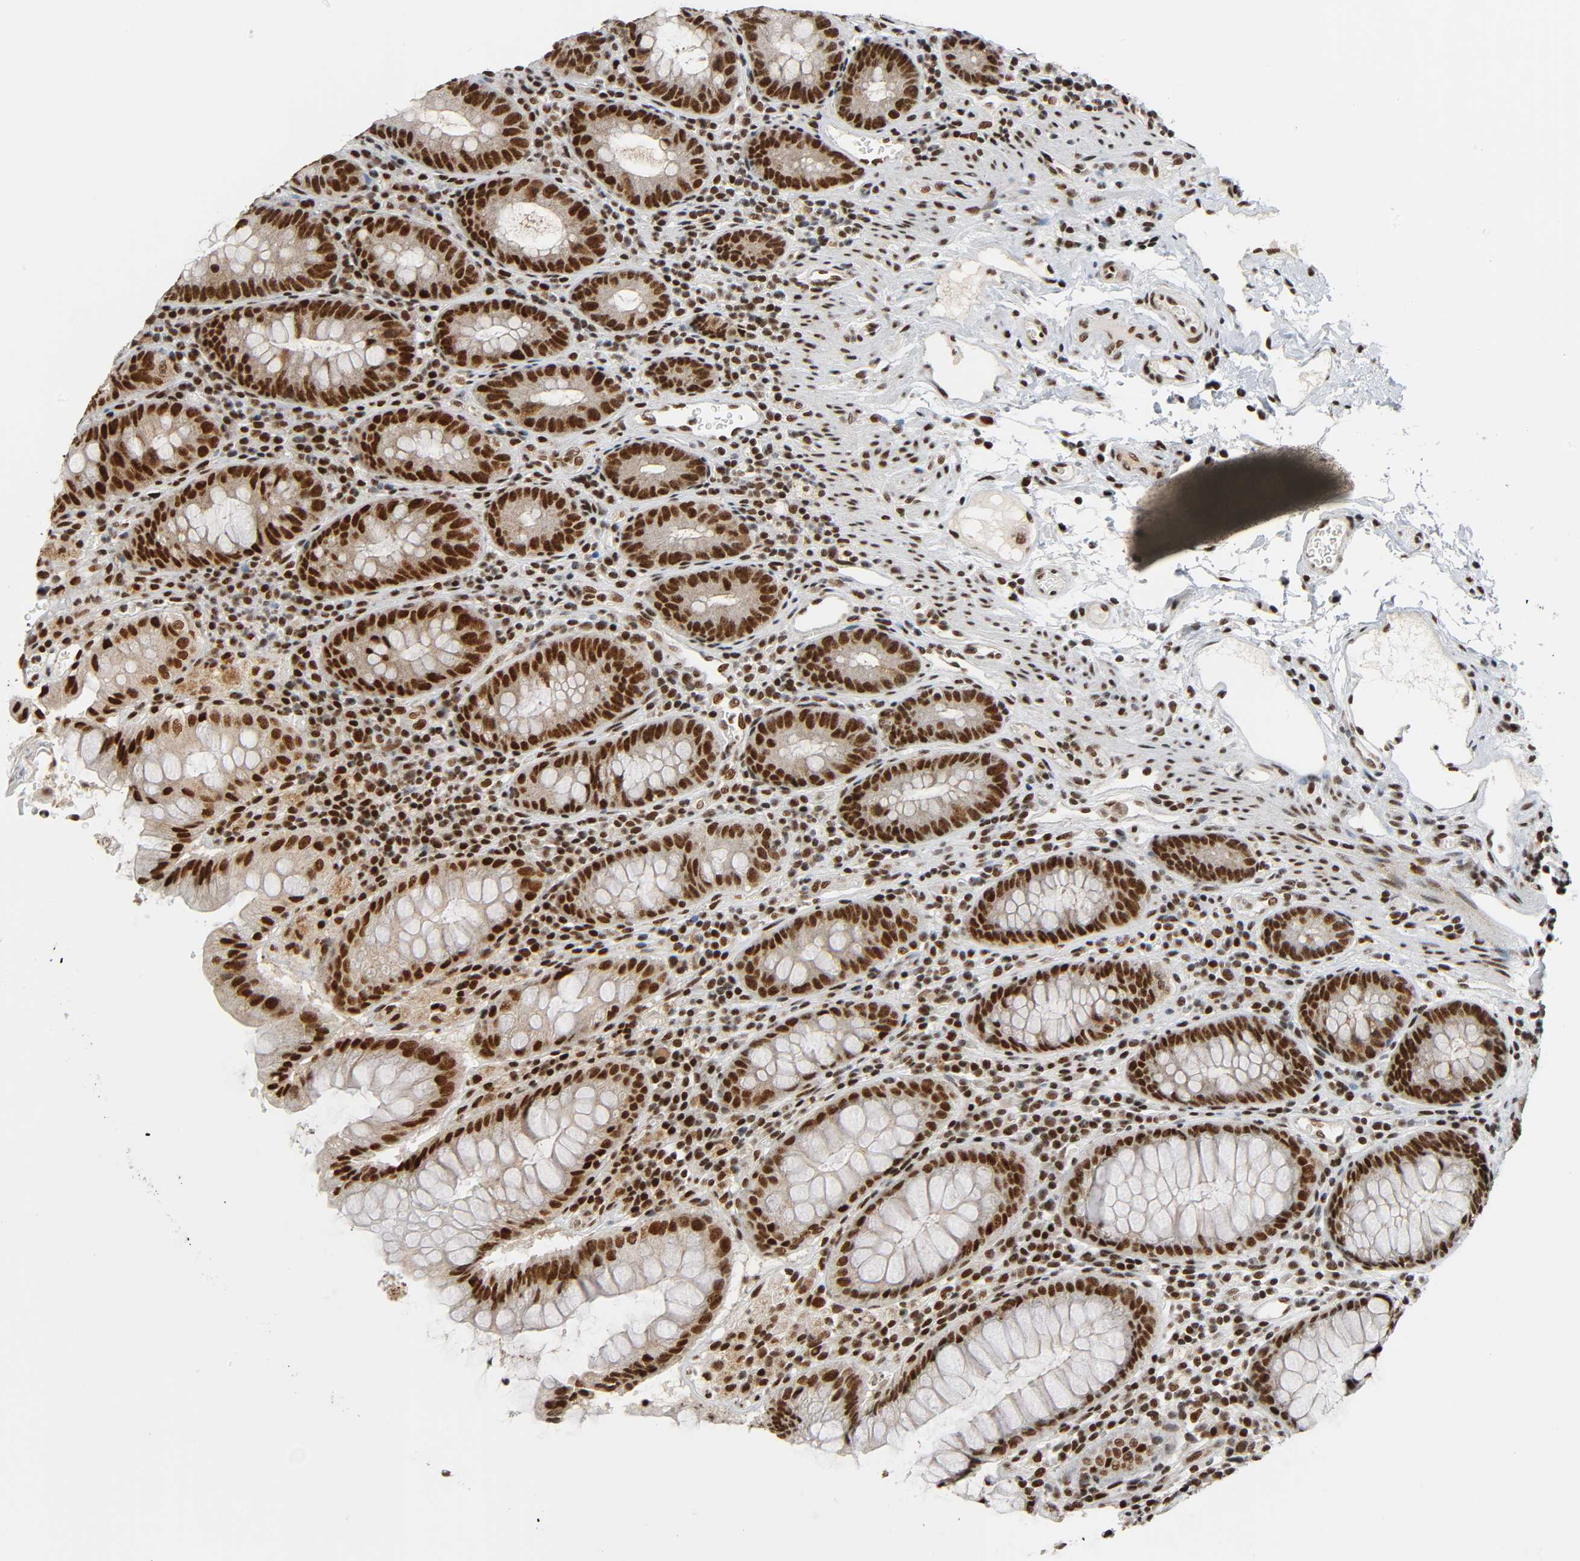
{"staining": {"intensity": "moderate", "quantity": ">75%", "location": "nuclear"}, "tissue": "colon", "cell_type": "Endothelial cells", "image_type": "normal", "snomed": [{"axis": "morphology", "description": "Normal tissue, NOS"}, {"axis": "topography", "description": "Colon"}], "caption": "IHC of unremarkable human colon displays medium levels of moderate nuclear staining in about >75% of endothelial cells.", "gene": "CDK9", "patient": {"sex": "female", "age": 46}}